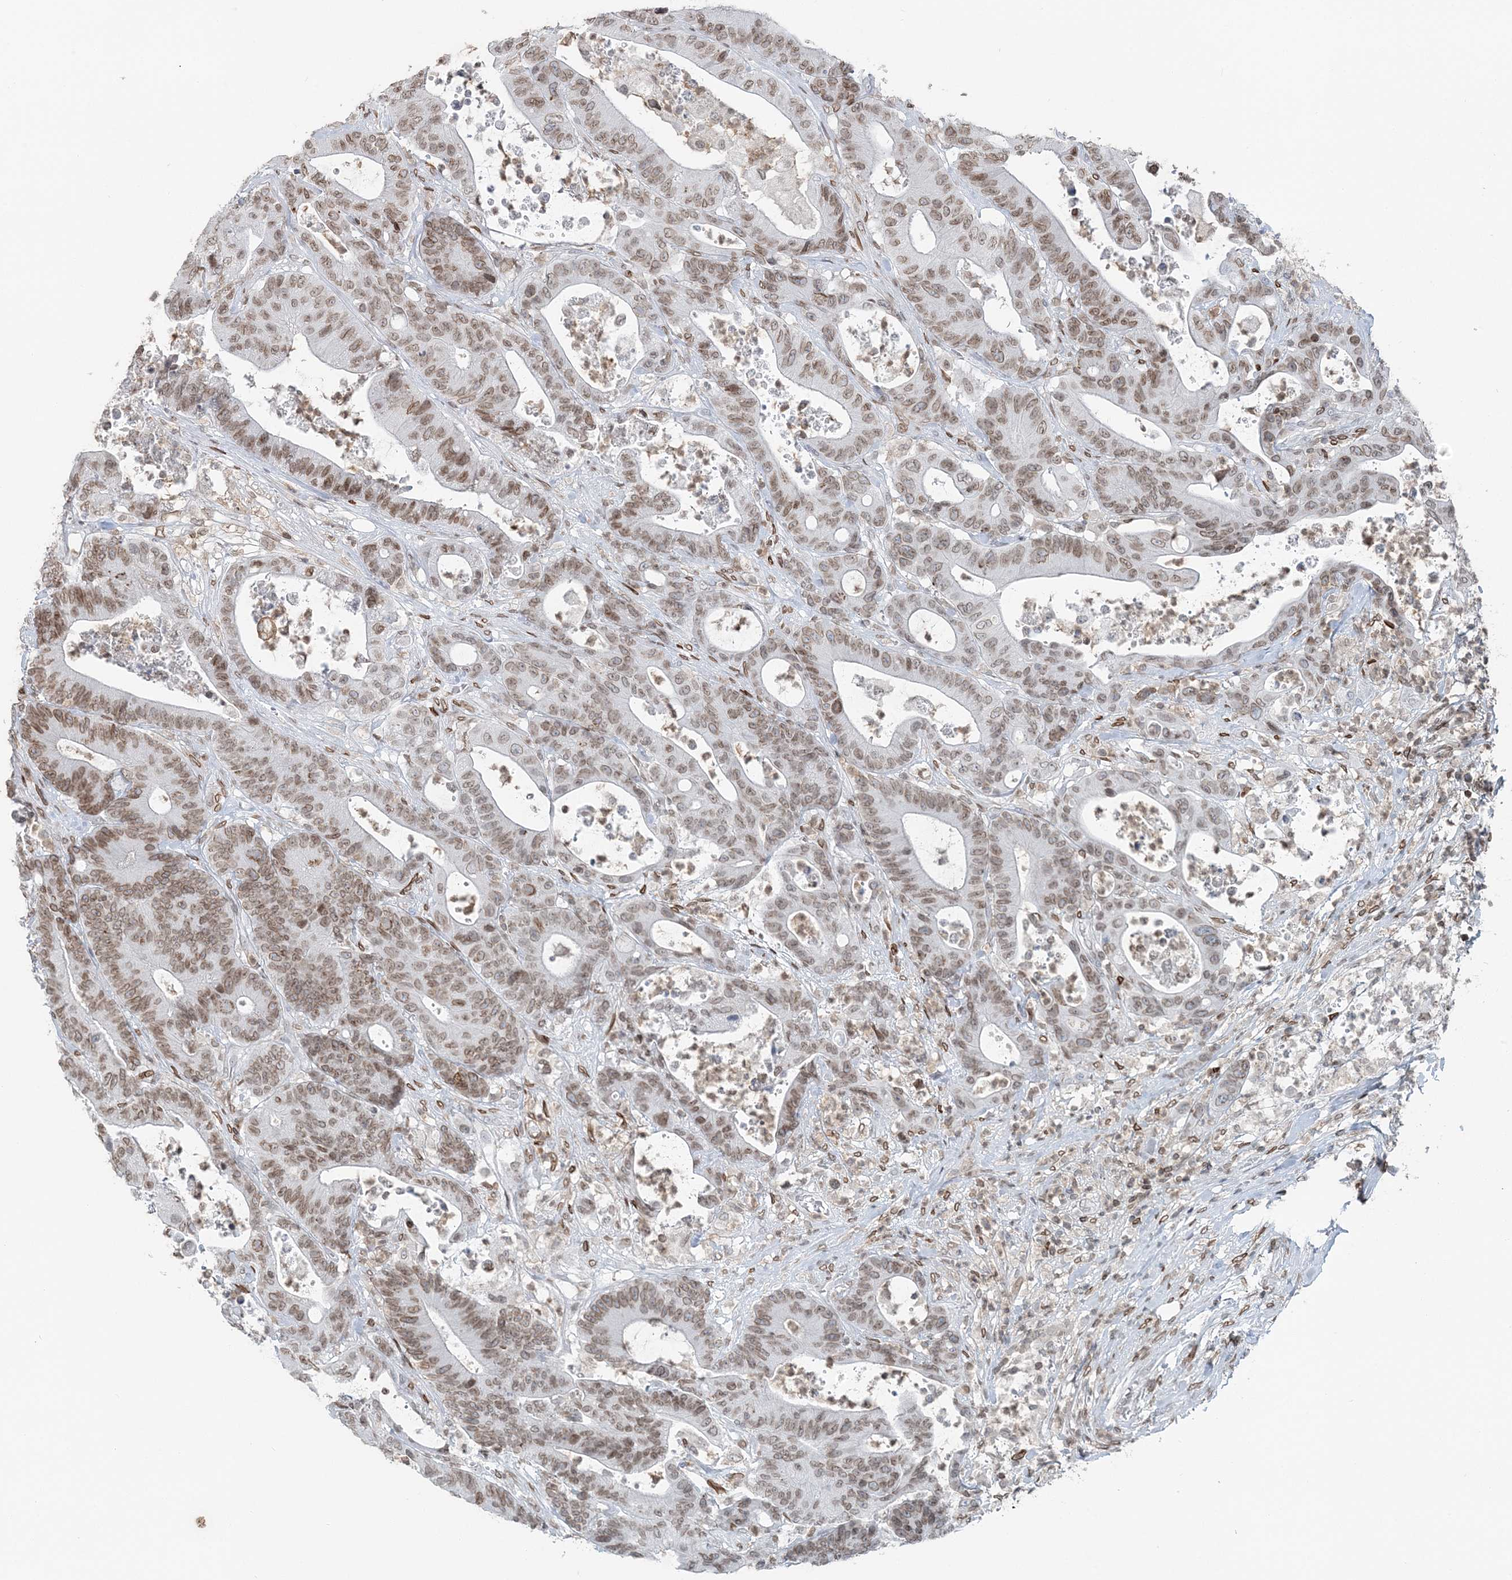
{"staining": {"intensity": "moderate", "quantity": ">75%", "location": "nuclear"}, "tissue": "colorectal cancer", "cell_type": "Tumor cells", "image_type": "cancer", "snomed": [{"axis": "morphology", "description": "Adenocarcinoma, NOS"}, {"axis": "topography", "description": "Colon"}], "caption": "Immunohistochemical staining of colorectal cancer (adenocarcinoma) exhibits moderate nuclear protein positivity in about >75% of tumor cells.", "gene": "GJD4", "patient": {"sex": "female", "age": 84}}